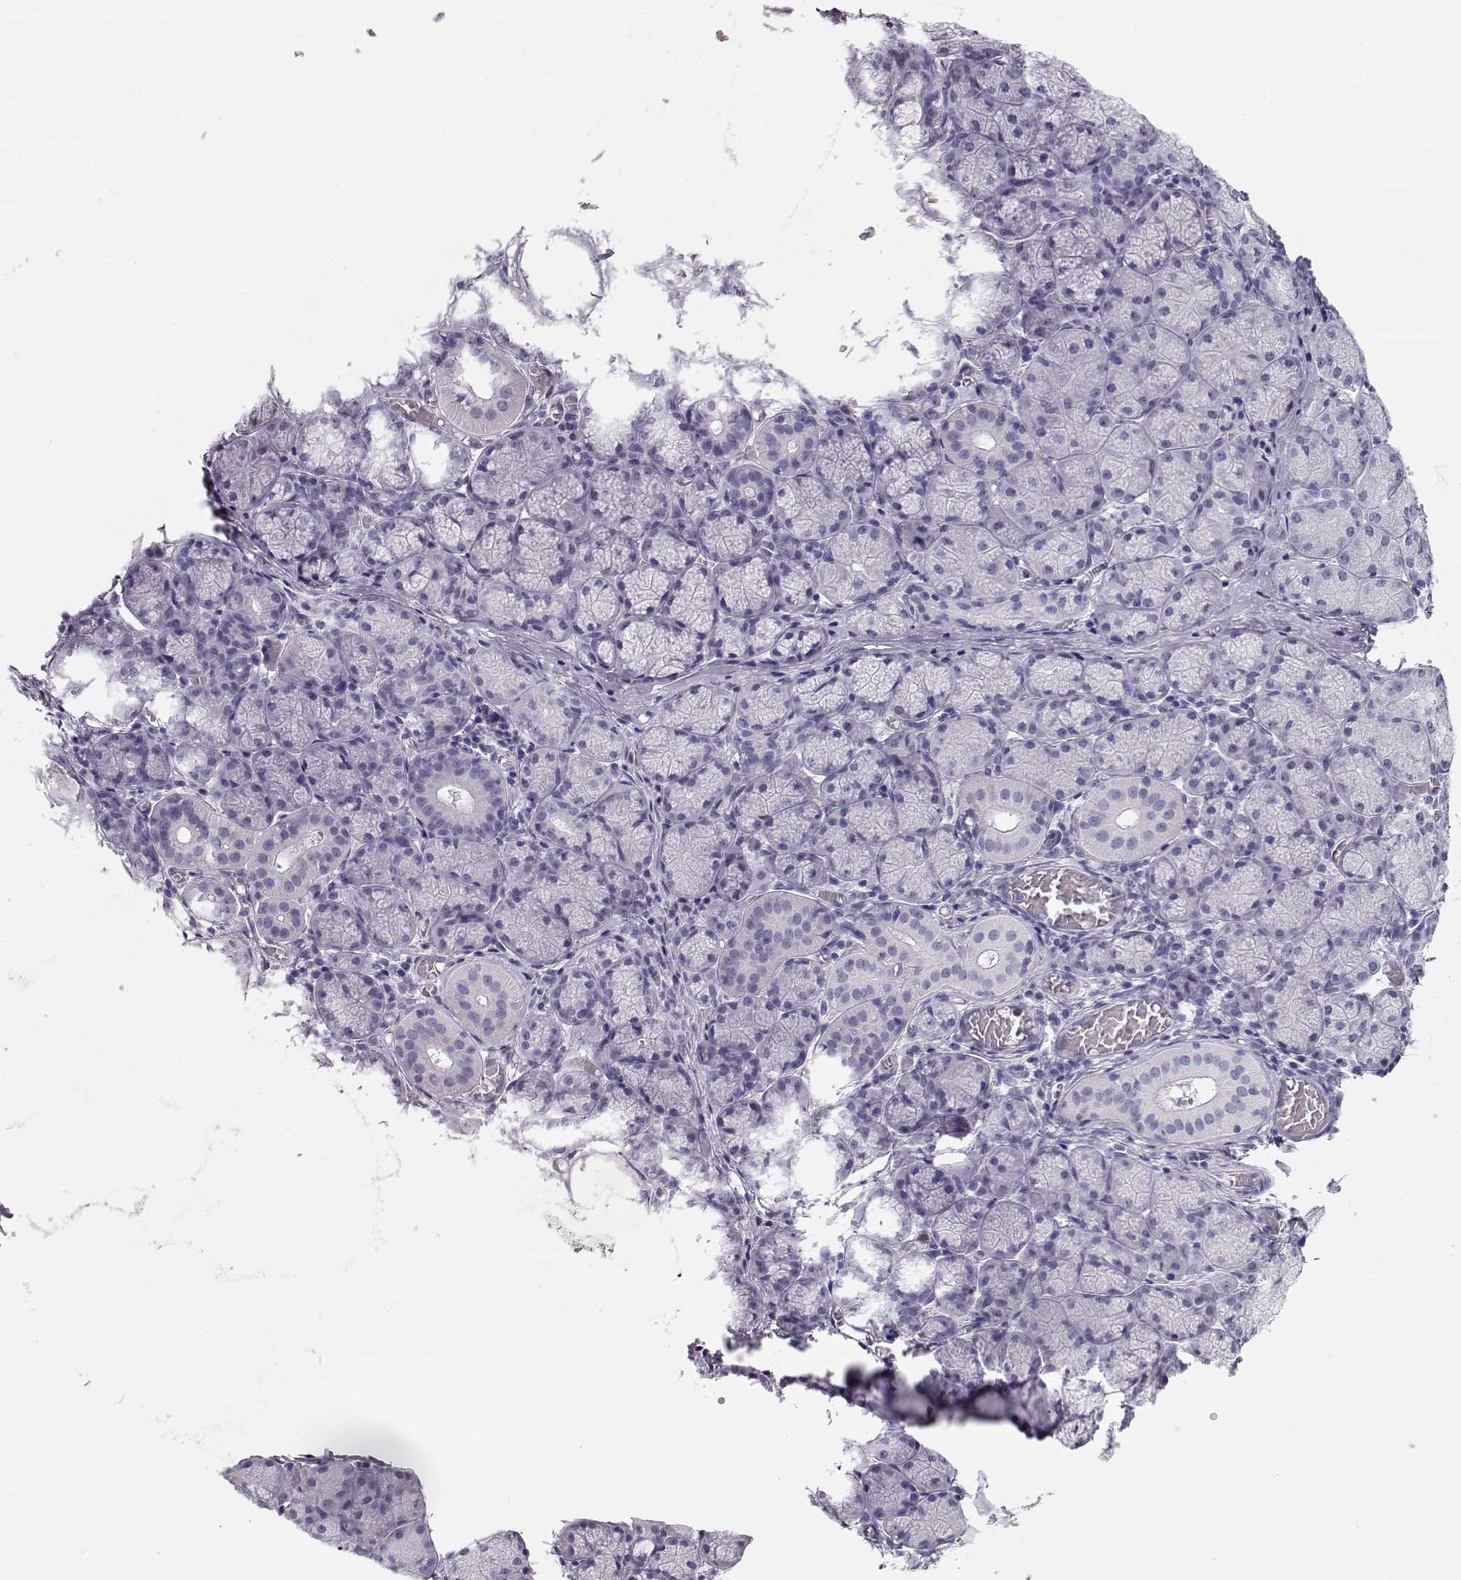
{"staining": {"intensity": "negative", "quantity": "none", "location": "none"}, "tissue": "salivary gland", "cell_type": "Glandular cells", "image_type": "normal", "snomed": [{"axis": "morphology", "description": "Normal tissue, NOS"}, {"axis": "topography", "description": "Salivary gland"}, {"axis": "topography", "description": "Peripheral nerve tissue"}], "caption": "A histopathology image of human salivary gland is negative for staining in glandular cells.", "gene": "MAGEC1", "patient": {"sex": "female", "age": 24}}